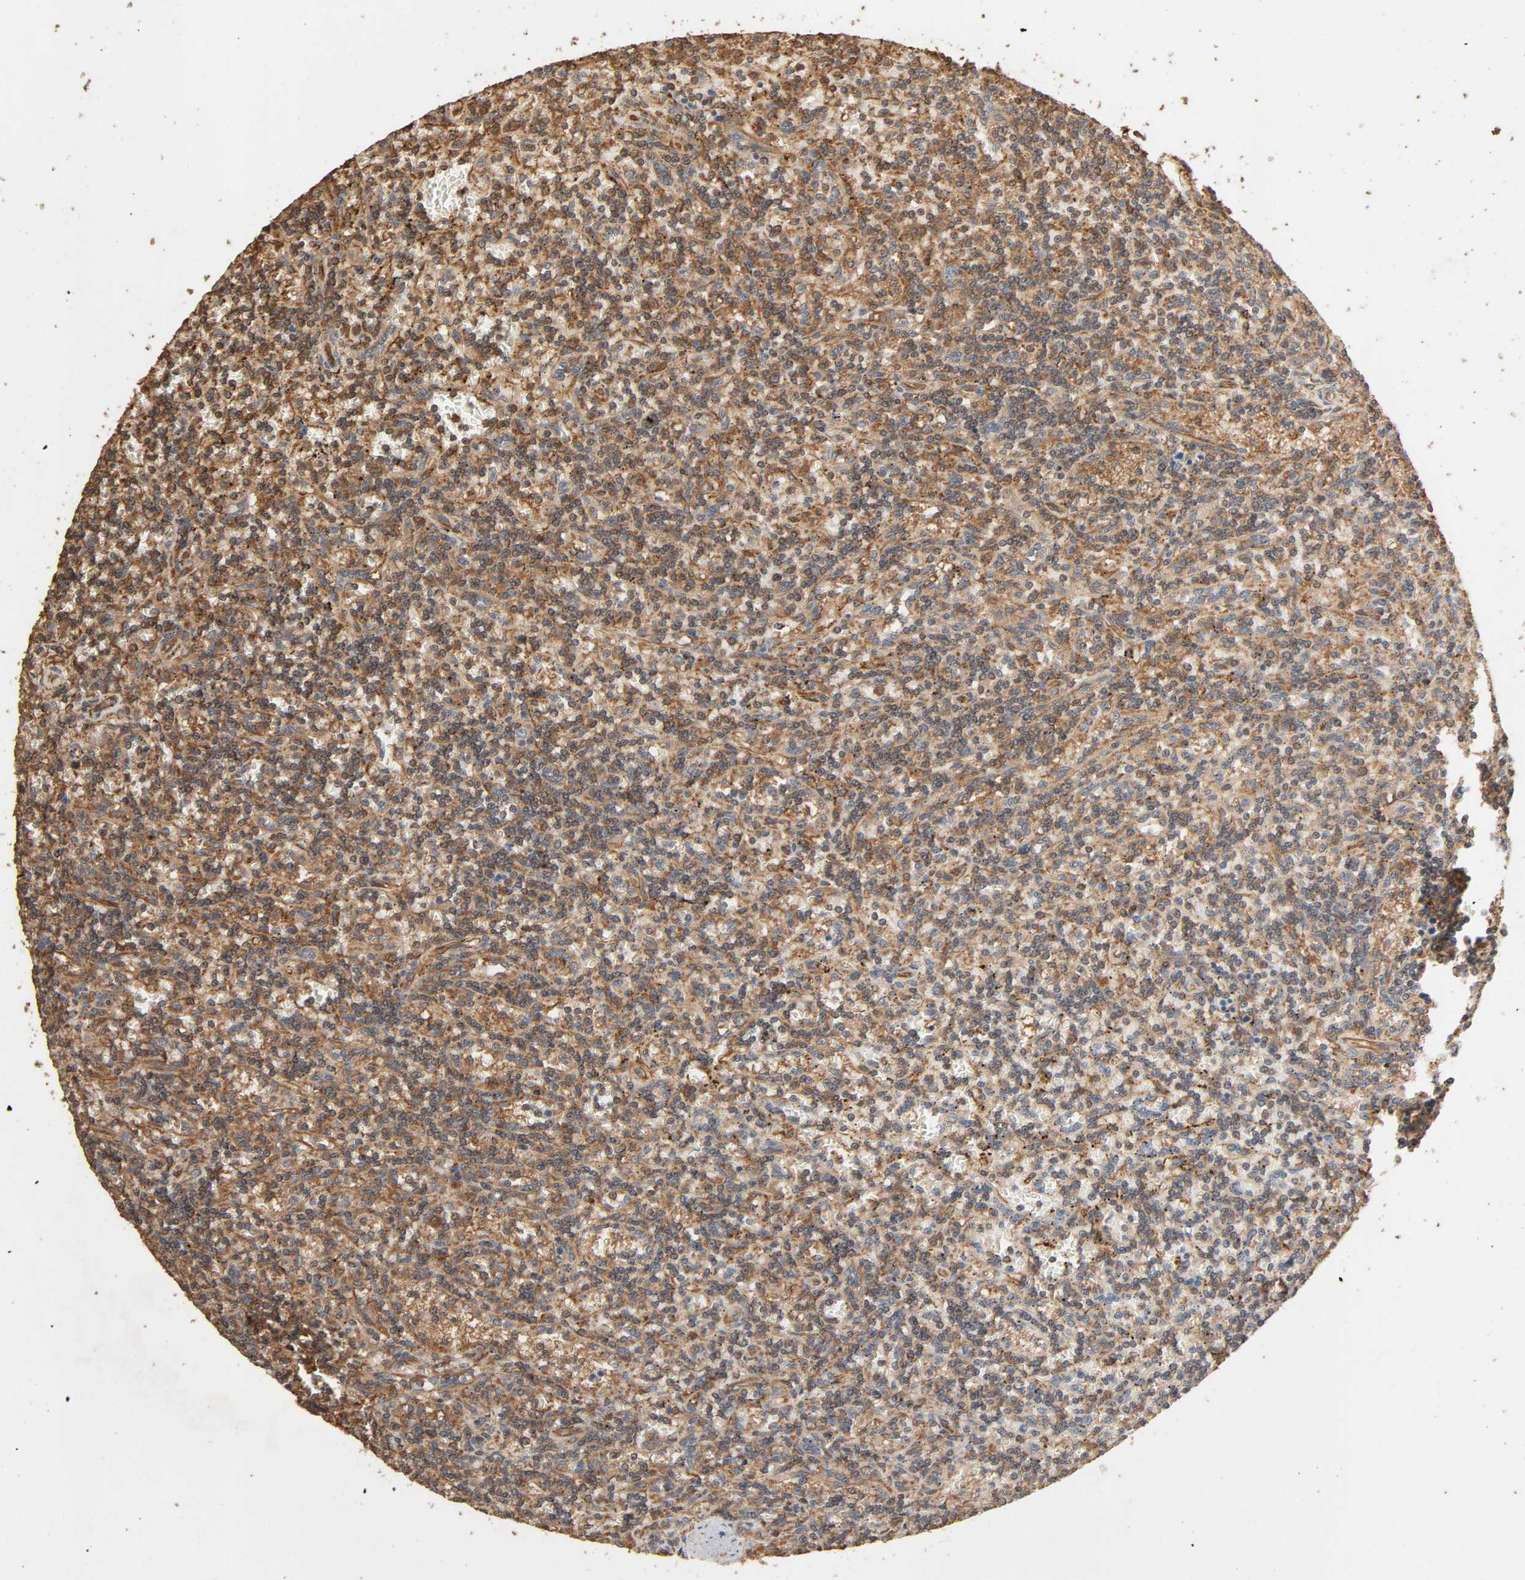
{"staining": {"intensity": "moderate", "quantity": "25%-75%", "location": "cytoplasmic/membranous"}, "tissue": "lymphoma", "cell_type": "Tumor cells", "image_type": "cancer", "snomed": [{"axis": "morphology", "description": "Malignant lymphoma, non-Hodgkin's type, Low grade"}, {"axis": "topography", "description": "Spleen"}], "caption": "Immunohistochemical staining of human malignant lymphoma, non-Hodgkin's type (low-grade) displays moderate cytoplasmic/membranous protein expression in approximately 25%-75% of tumor cells. The staining is performed using DAB brown chromogen to label protein expression. The nuclei are counter-stained blue using hematoxylin.", "gene": "RPS6KA6", "patient": {"sex": "male", "age": 73}}